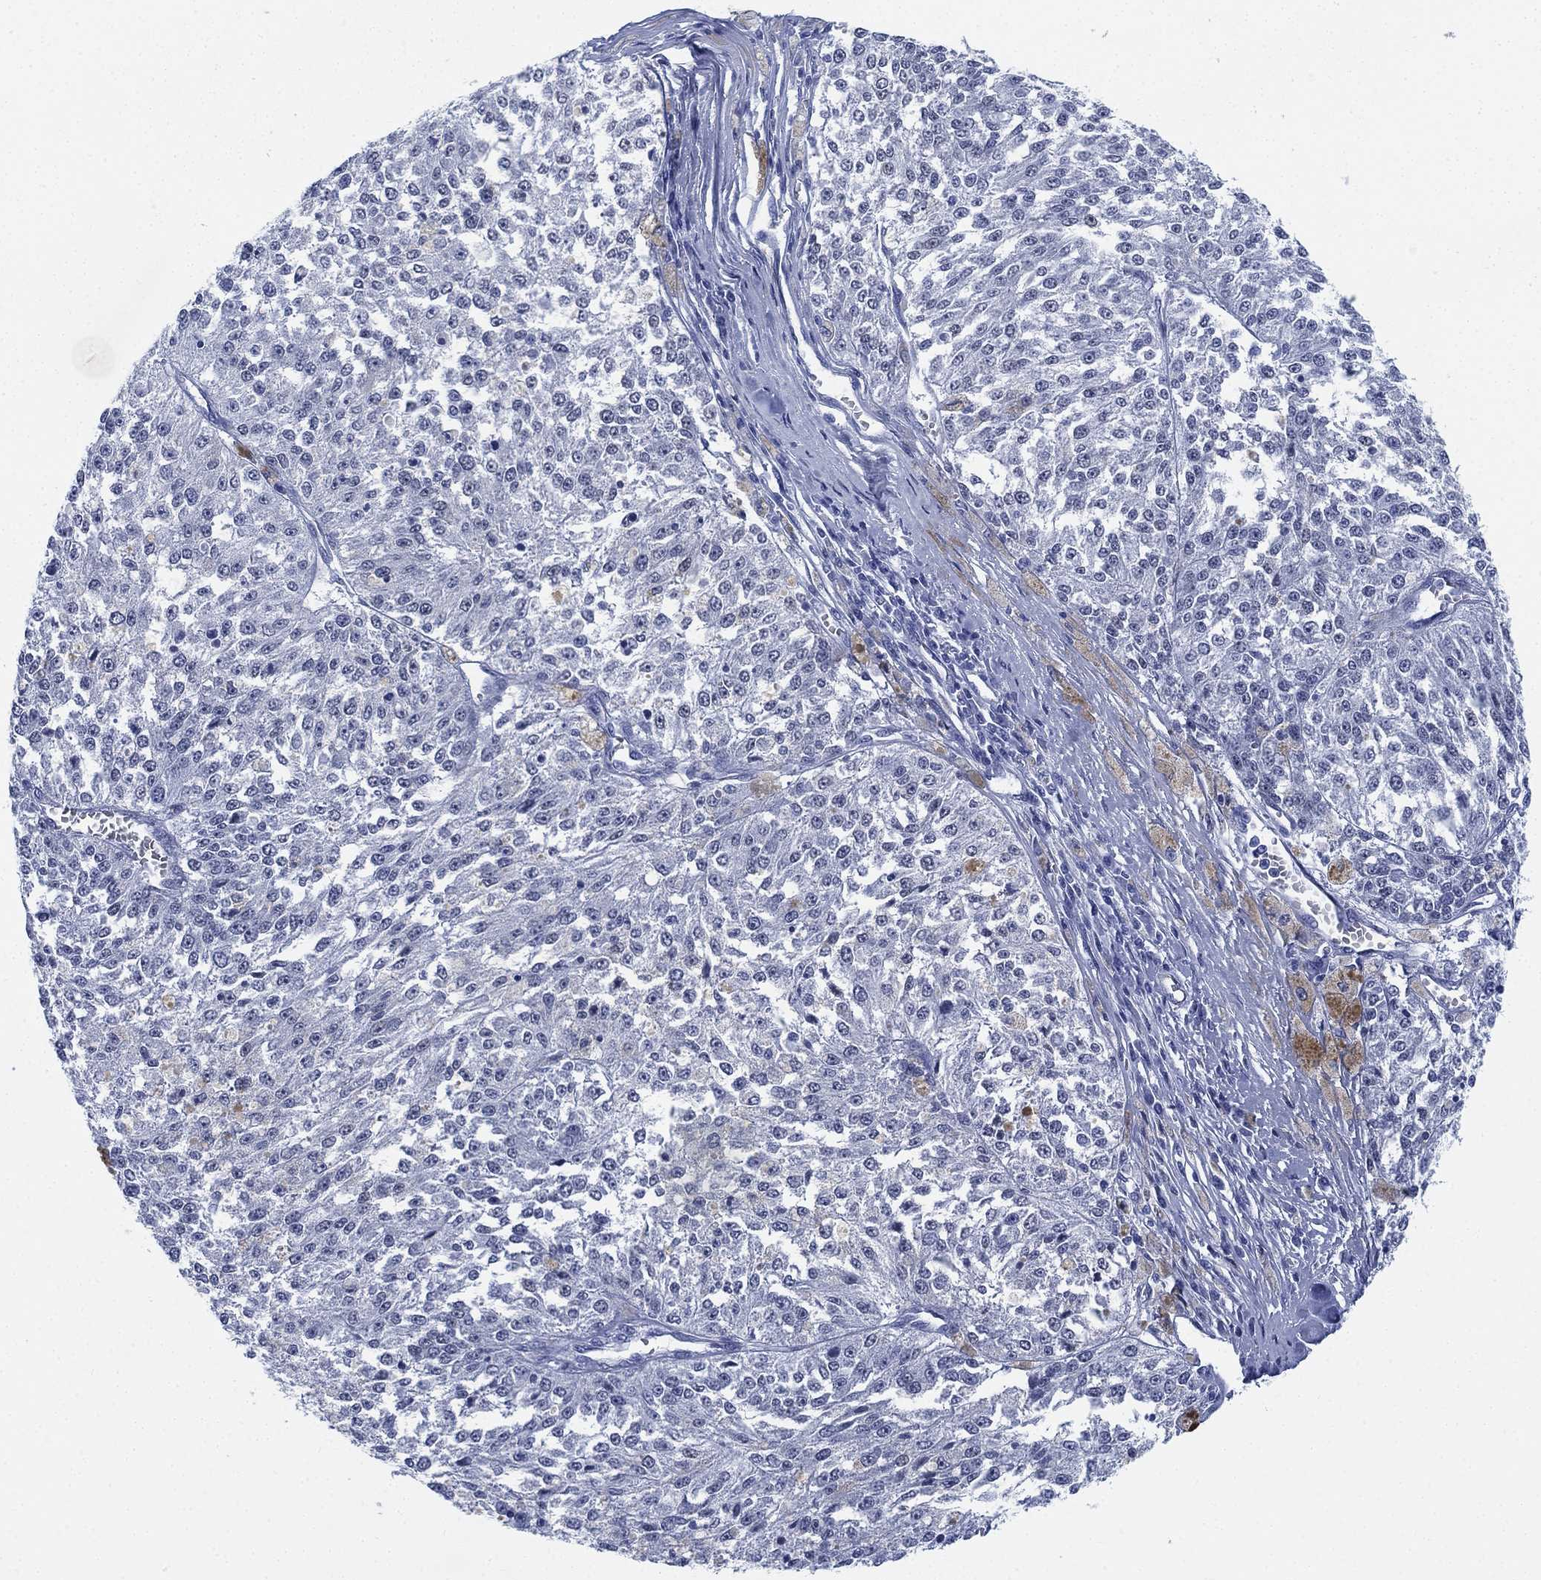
{"staining": {"intensity": "negative", "quantity": "none", "location": "none"}, "tissue": "melanoma", "cell_type": "Tumor cells", "image_type": "cancer", "snomed": [{"axis": "morphology", "description": "Malignant melanoma, Metastatic site"}, {"axis": "topography", "description": "Lymph node"}], "caption": "High power microscopy histopathology image of an immunohistochemistry (IHC) histopathology image of melanoma, revealing no significant positivity in tumor cells. Nuclei are stained in blue.", "gene": "PSKH2", "patient": {"sex": "female", "age": 64}}